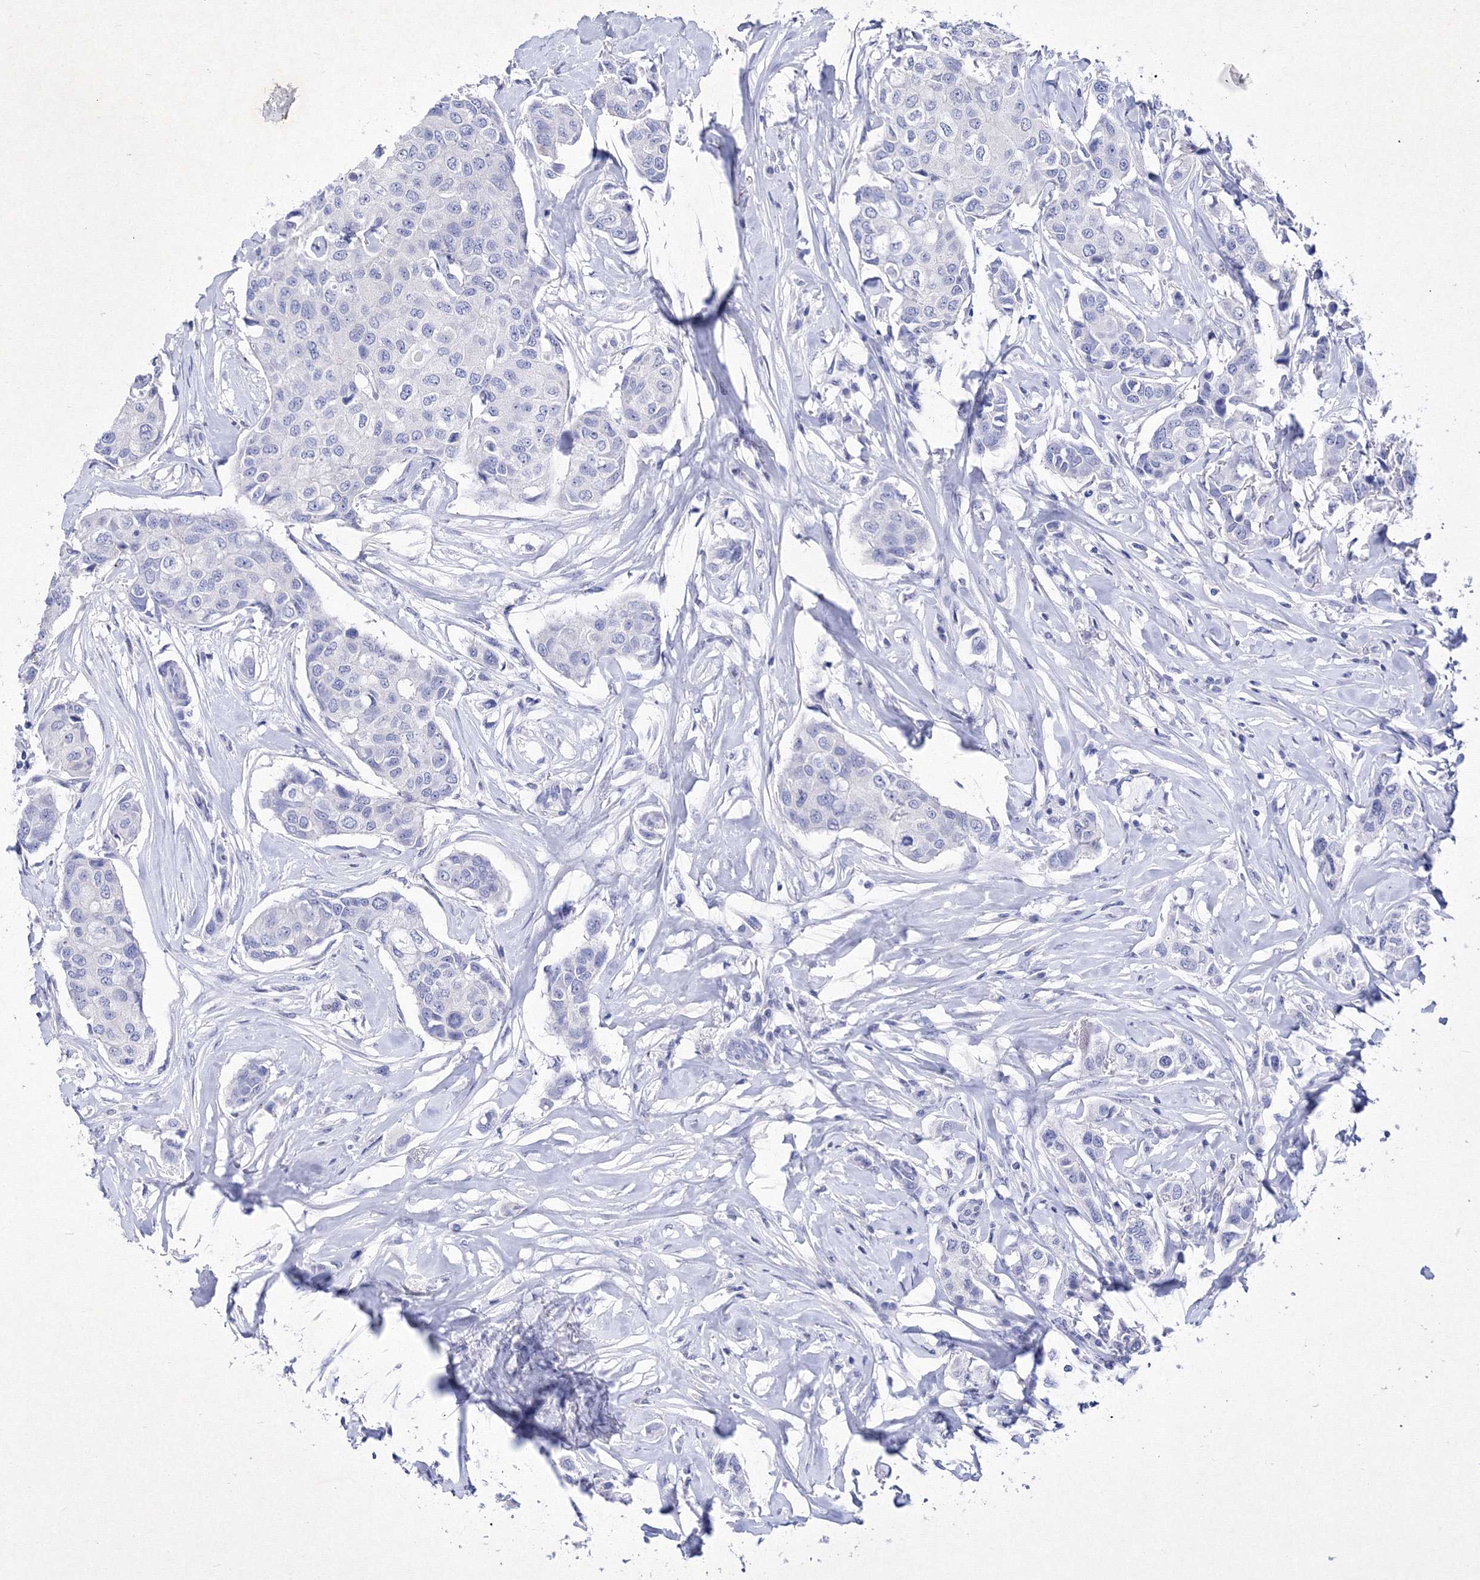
{"staining": {"intensity": "negative", "quantity": "none", "location": "none"}, "tissue": "breast cancer", "cell_type": "Tumor cells", "image_type": "cancer", "snomed": [{"axis": "morphology", "description": "Duct carcinoma"}, {"axis": "topography", "description": "Breast"}], "caption": "Human breast cancer (infiltrating ductal carcinoma) stained for a protein using immunohistochemistry (IHC) displays no expression in tumor cells.", "gene": "GPN1", "patient": {"sex": "female", "age": 80}}